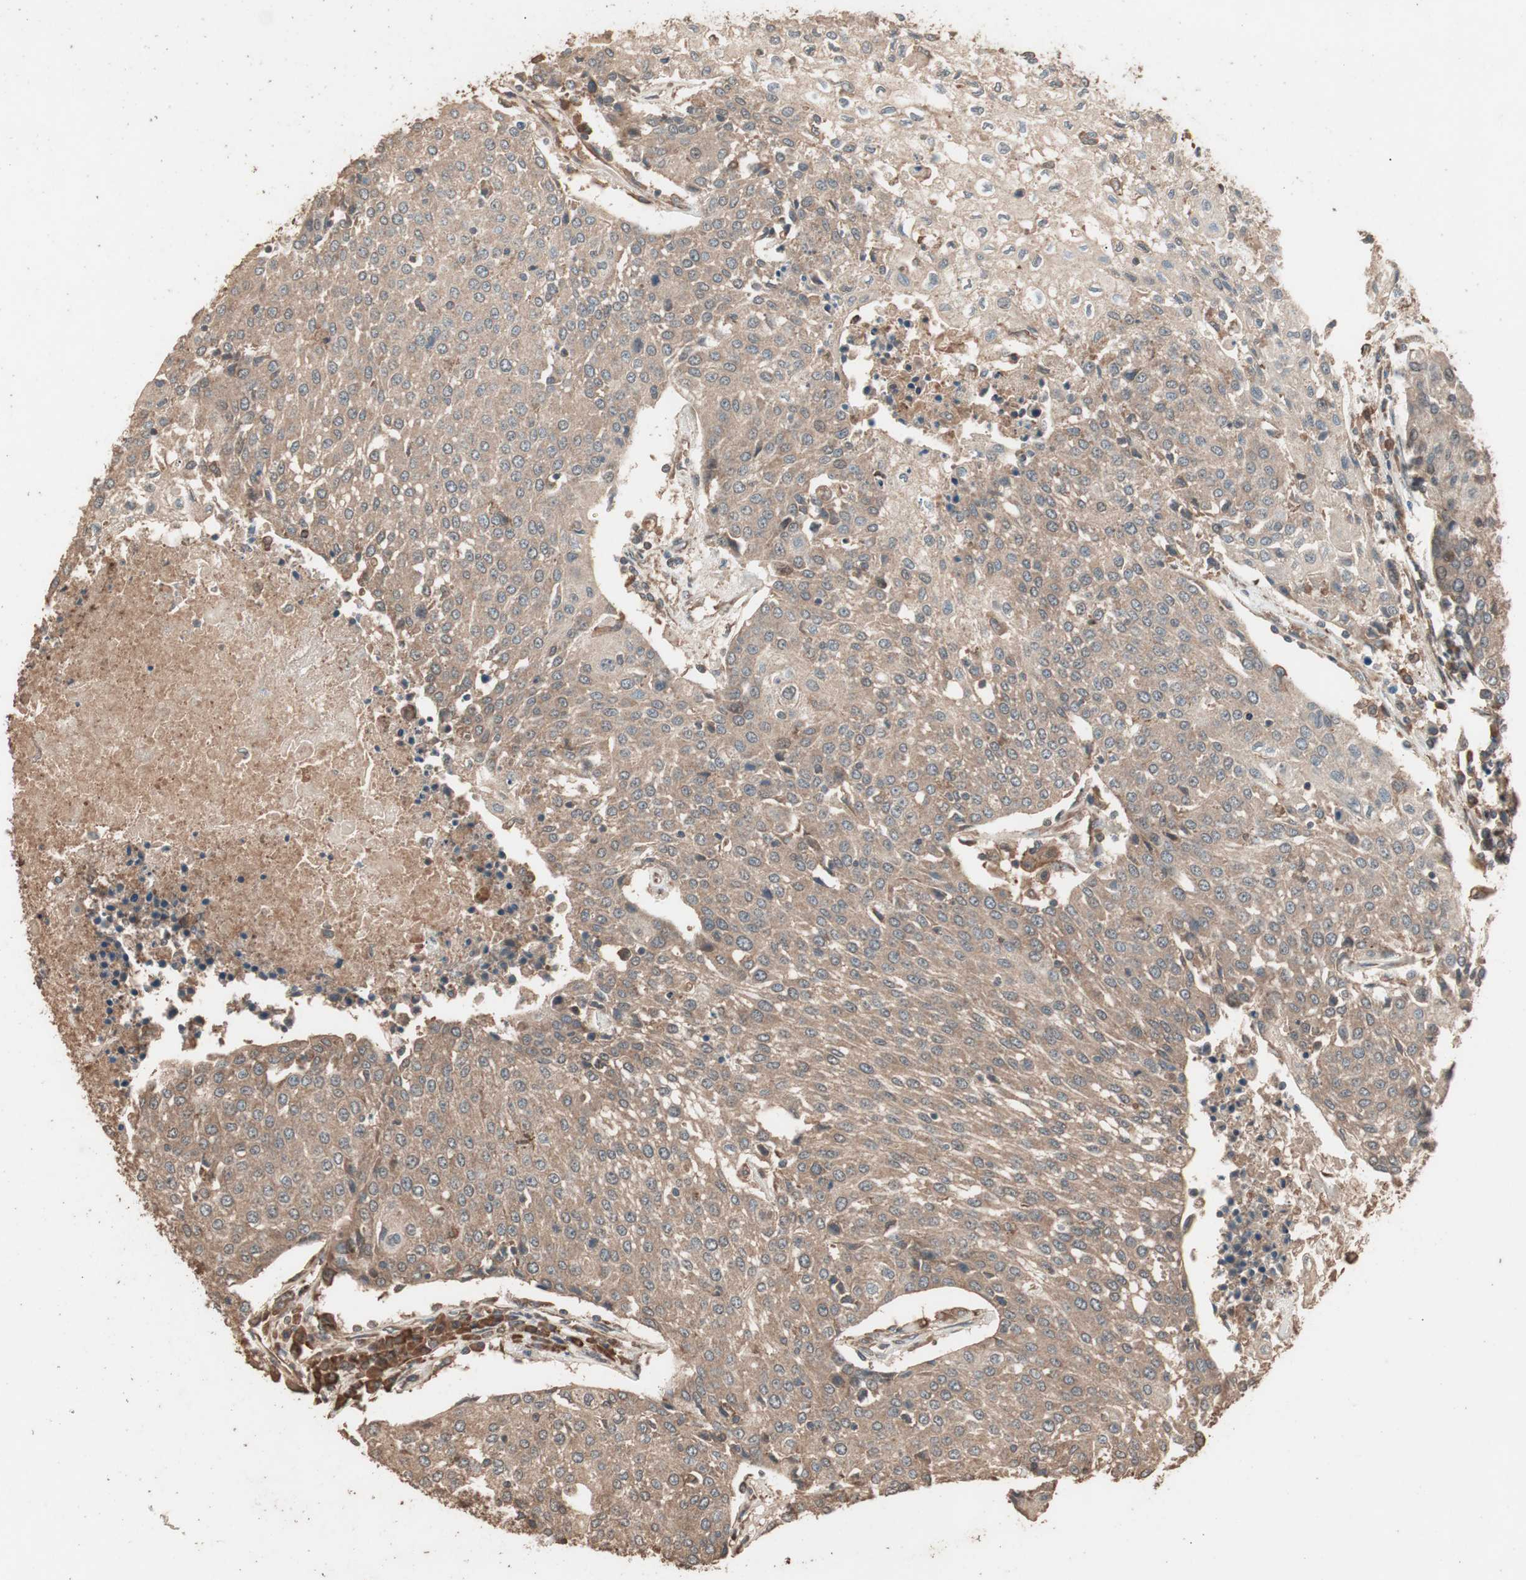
{"staining": {"intensity": "moderate", "quantity": ">75%", "location": "cytoplasmic/membranous"}, "tissue": "urothelial cancer", "cell_type": "Tumor cells", "image_type": "cancer", "snomed": [{"axis": "morphology", "description": "Urothelial carcinoma, High grade"}, {"axis": "topography", "description": "Urinary bladder"}], "caption": "A brown stain labels moderate cytoplasmic/membranous positivity of a protein in human urothelial carcinoma (high-grade) tumor cells.", "gene": "CCN4", "patient": {"sex": "female", "age": 85}}